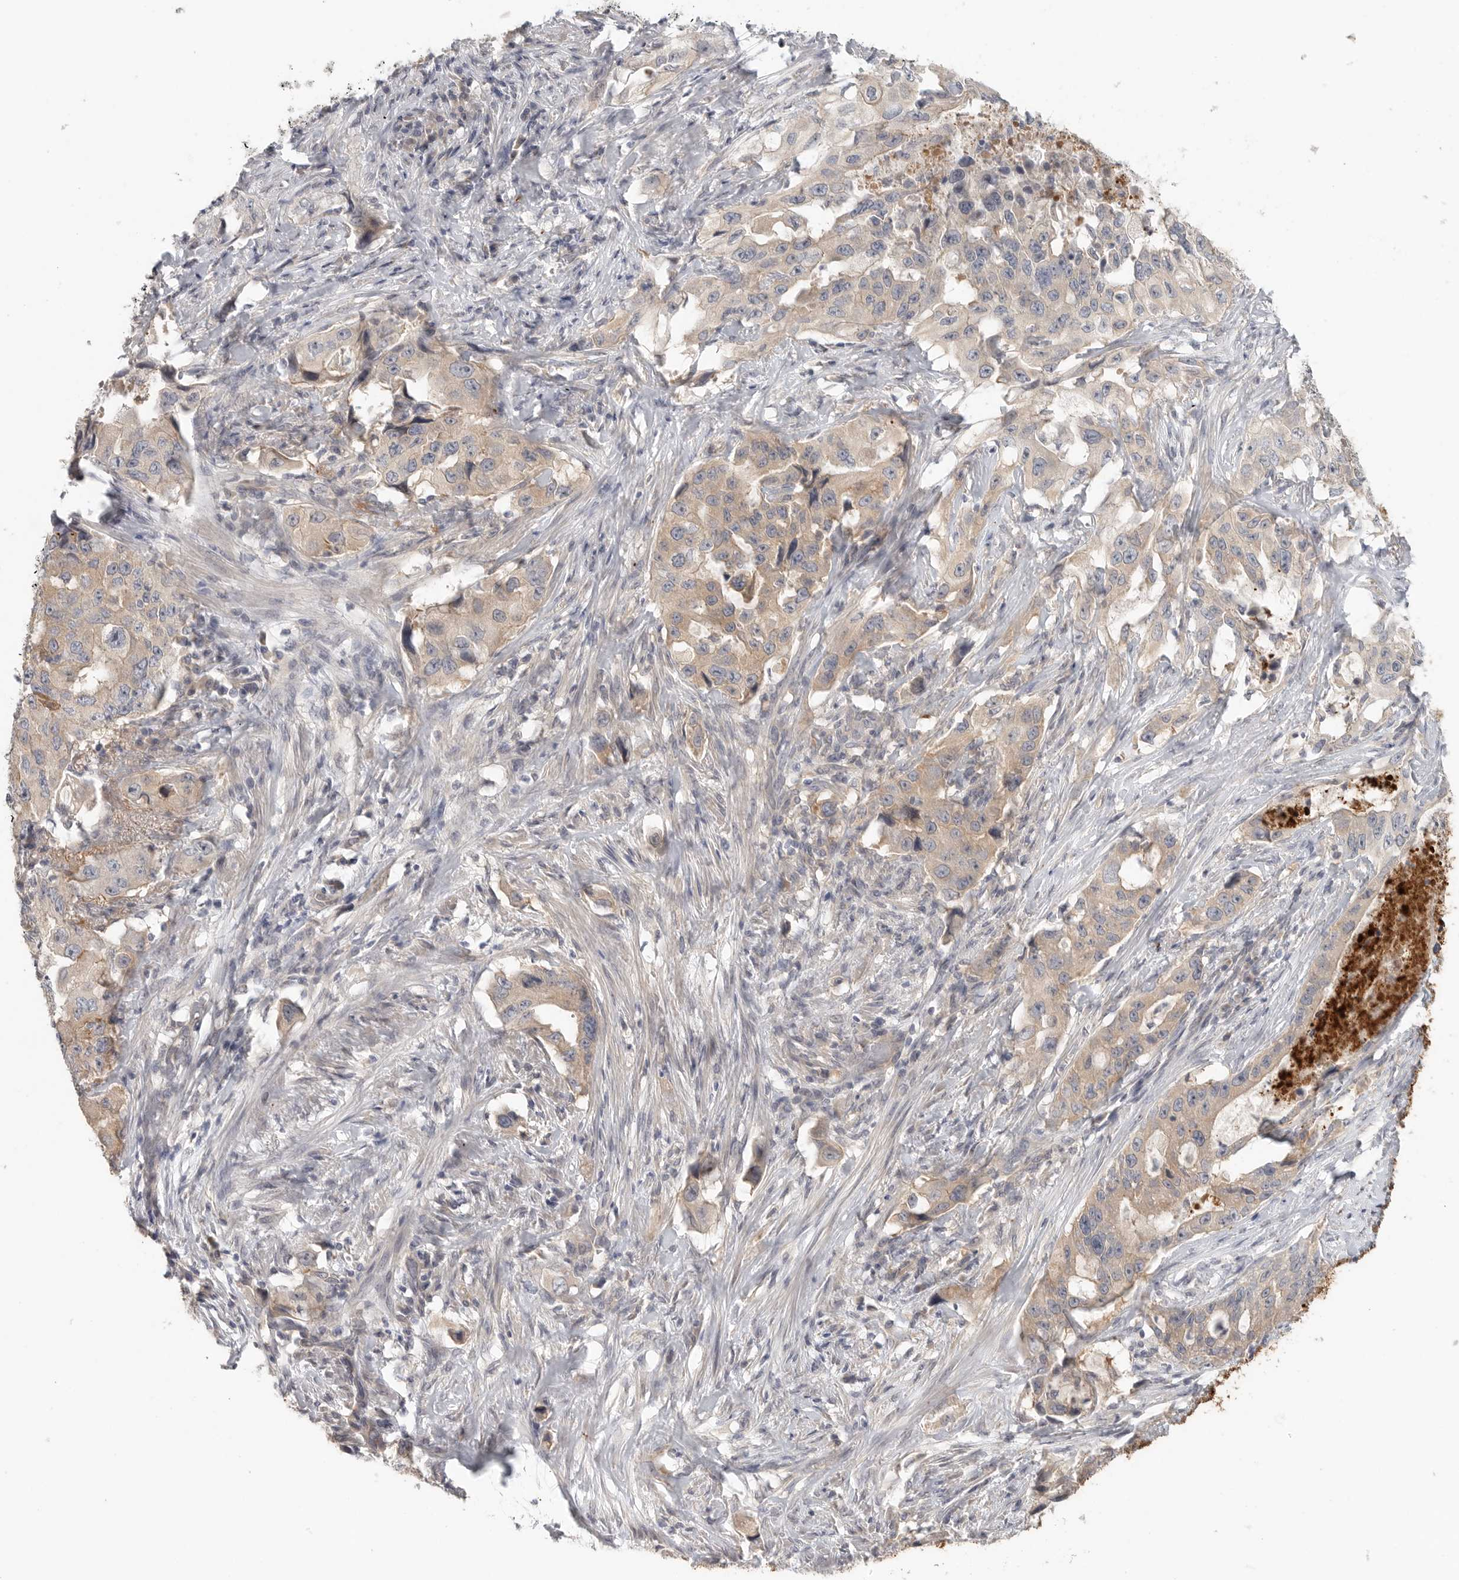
{"staining": {"intensity": "weak", "quantity": ">75%", "location": "cytoplasmic/membranous"}, "tissue": "lung cancer", "cell_type": "Tumor cells", "image_type": "cancer", "snomed": [{"axis": "morphology", "description": "Adenocarcinoma, NOS"}, {"axis": "topography", "description": "Lung"}], "caption": "This photomicrograph demonstrates IHC staining of human lung cancer (adenocarcinoma), with low weak cytoplasmic/membranous positivity in approximately >75% of tumor cells.", "gene": "HDAC6", "patient": {"sex": "female", "age": 51}}